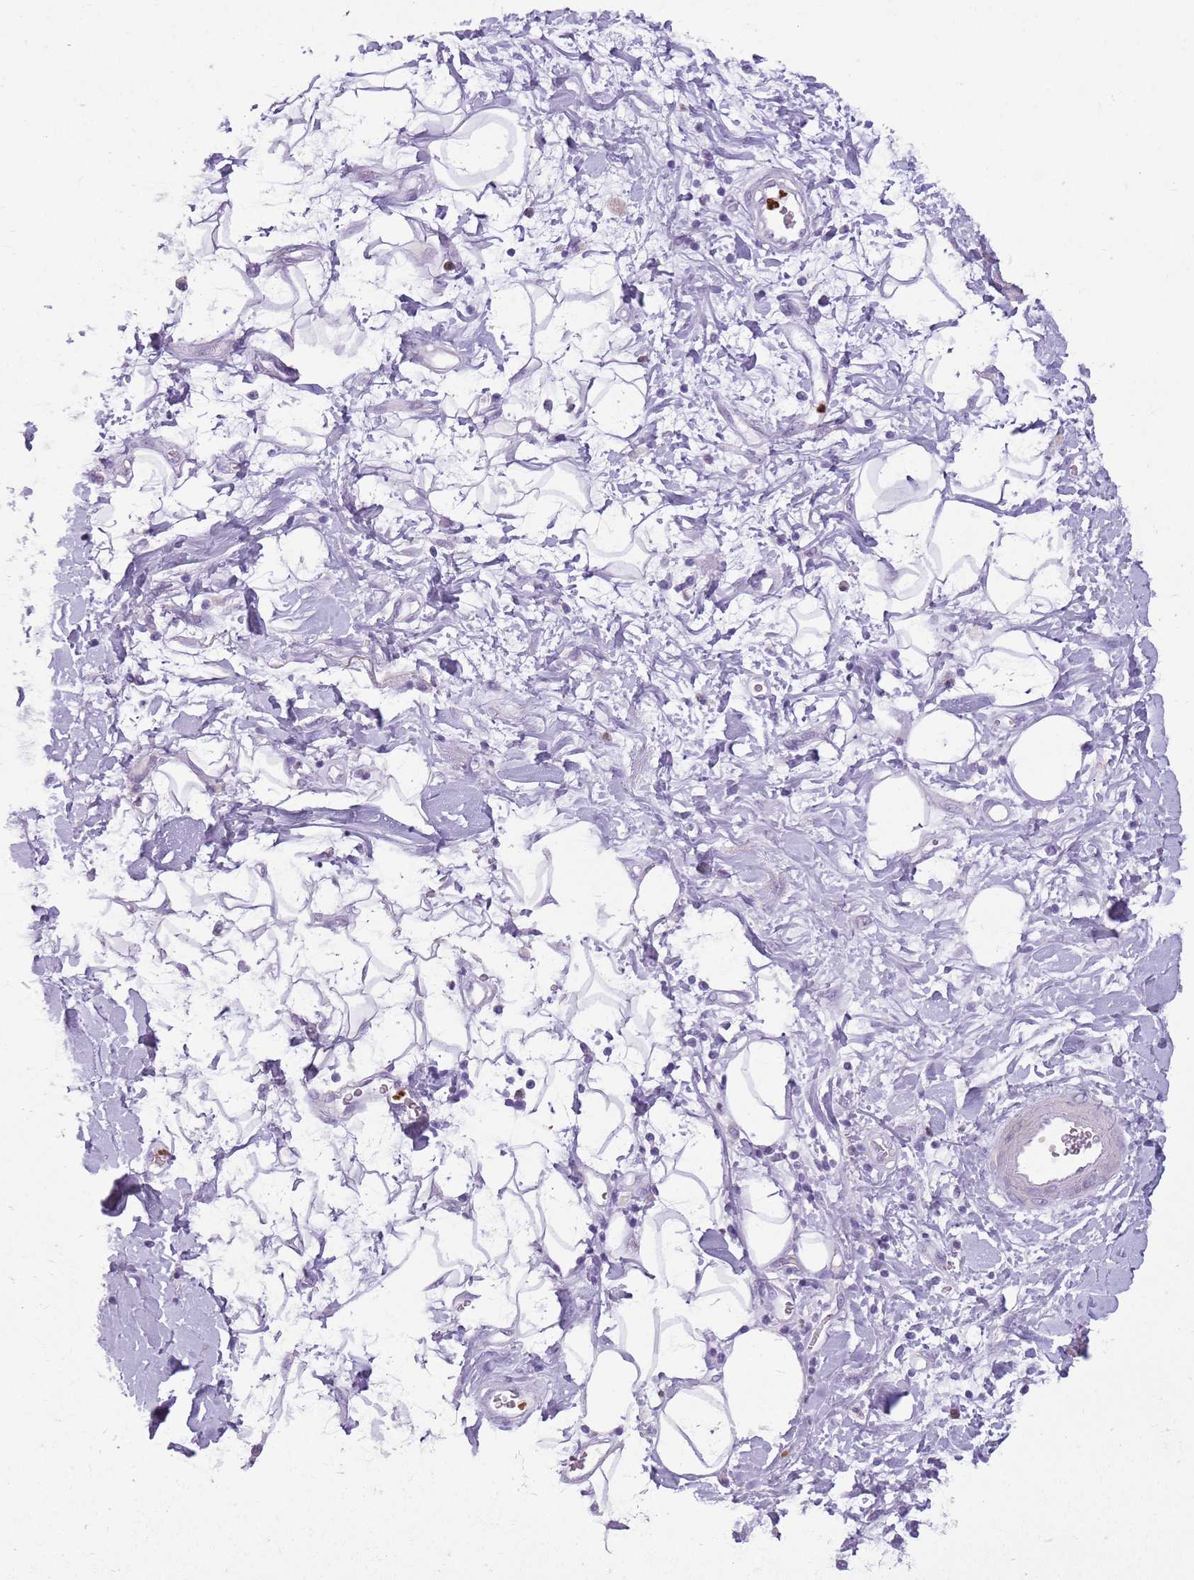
{"staining": {"intensity": "negative", "quantity": "none", "location": "none"}, "tissue": "adipose tissue", "cell_type": "Adipocytes", "image_type": "normal", "snomed": [{"axis": "morphology", "description": "Normal tissue, NOS"}, {"axis": "morphology", "description": "Adenocarcinoma, NOS"}, {"axis": "topography", "description": "Pancreas"}, {"axis": "topography", "description": "Peripheral nerve tissue"}], "caption": "The photomicrograph shows no staining of adipocytes in unremarkable adipose tissue.", "gene": "CELF6", "patient": {"sex": "male", "age": 59}}